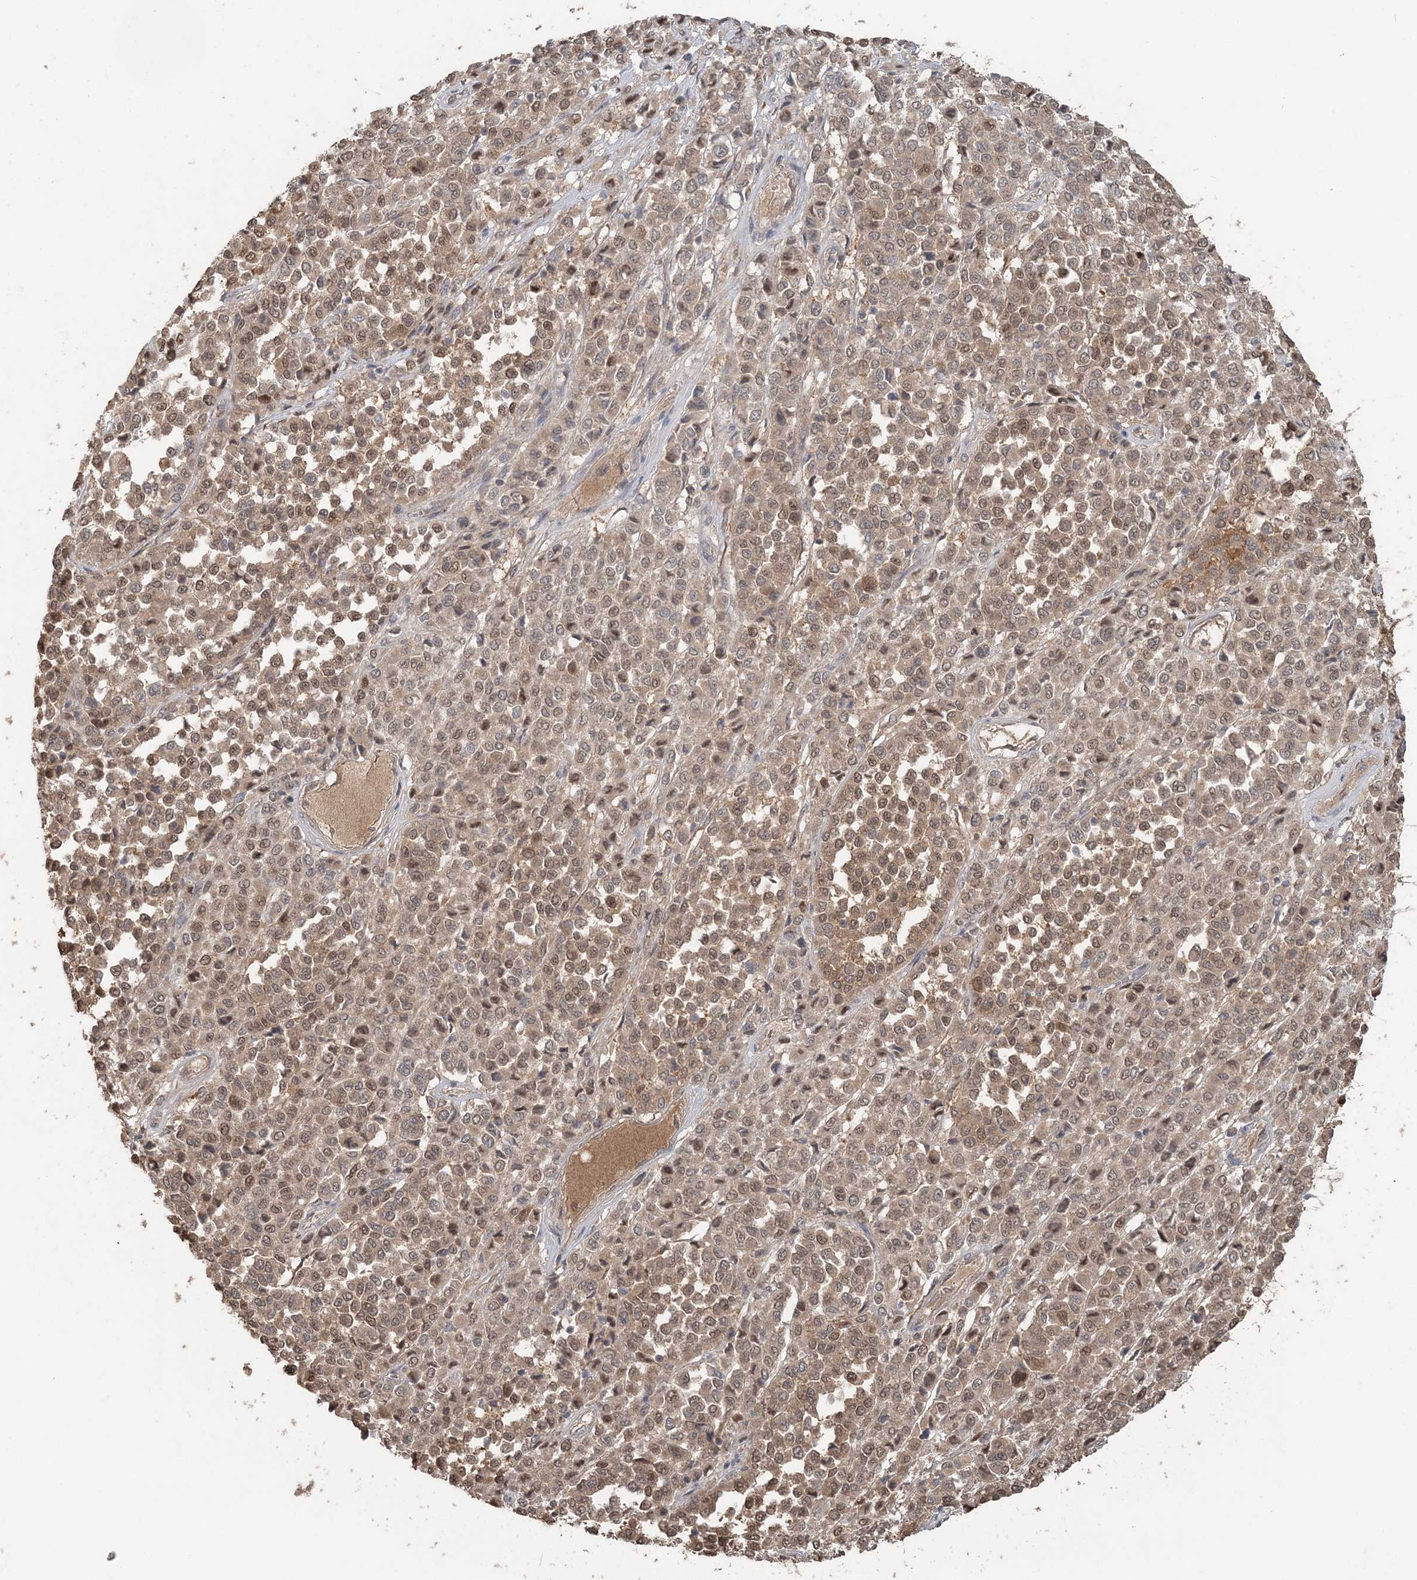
{"staining": {"intensity": "moderate", "quantity": "25%-75%", "location": "cytoplasmic/membranous,nuclear"}, "tissue": "melanoma", "cell_type": "Tumor cells", "image_type": "cancer", "snomed": [{"axis": "morphology", "description": "Malignant melanoma, Metastatic site"}, {"axis": "topography", "description": "Pancreas"}], "caption": "Immunohistochemical staining of human melanoma shows medium levels of moderate cytoplasmic/membranous and nuclear protein positivity in approximately 25%-75% of tumor cells. (brown staining indicates protein expression, while blue staining denotes nuclei).", "gene": "SLU7", "patient": {"sex": "female", "age": 30}}